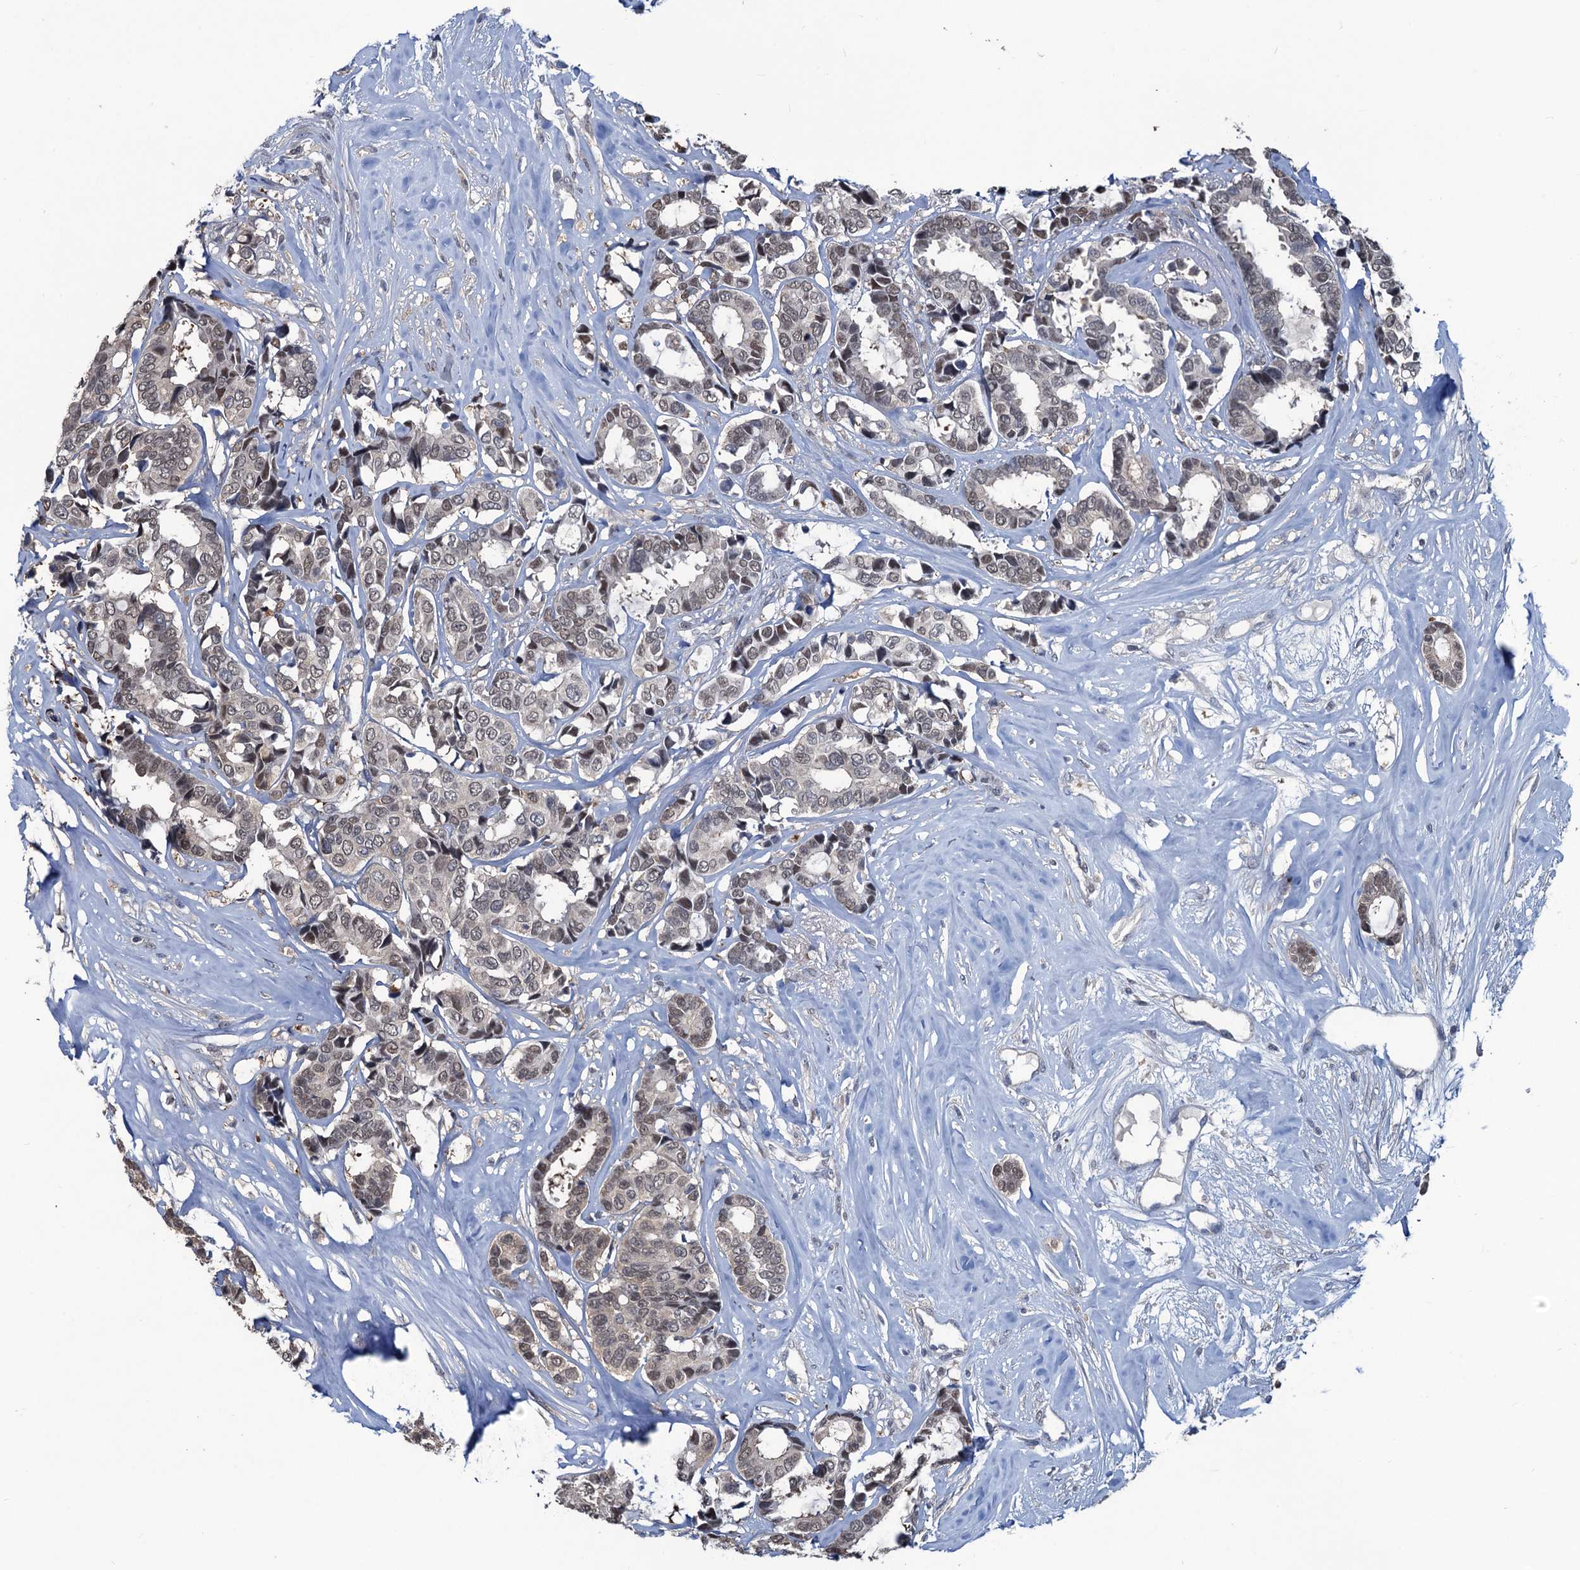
{"staining": {"intensity": "weak", "quantity": "<25%", "location": "nuclear"}, "tissue": "breast cancer", "cell_type": "Tumor cells", "image_type": "cancer", "snomed": [{"axis": "morphology", "description": "Duct carcinoma"}, {"axis": "topography", "description": "Breast"}], "caption": "Immunohistochemistry (IHC) photomicrograph of neoplastic tissue: human invasive ductal carcinoma (breast) stained with DAB shows no significant protein positivity in tumor cells.", "gene": "RTKN2", "patient": {"sex": "female", "age": 87}}